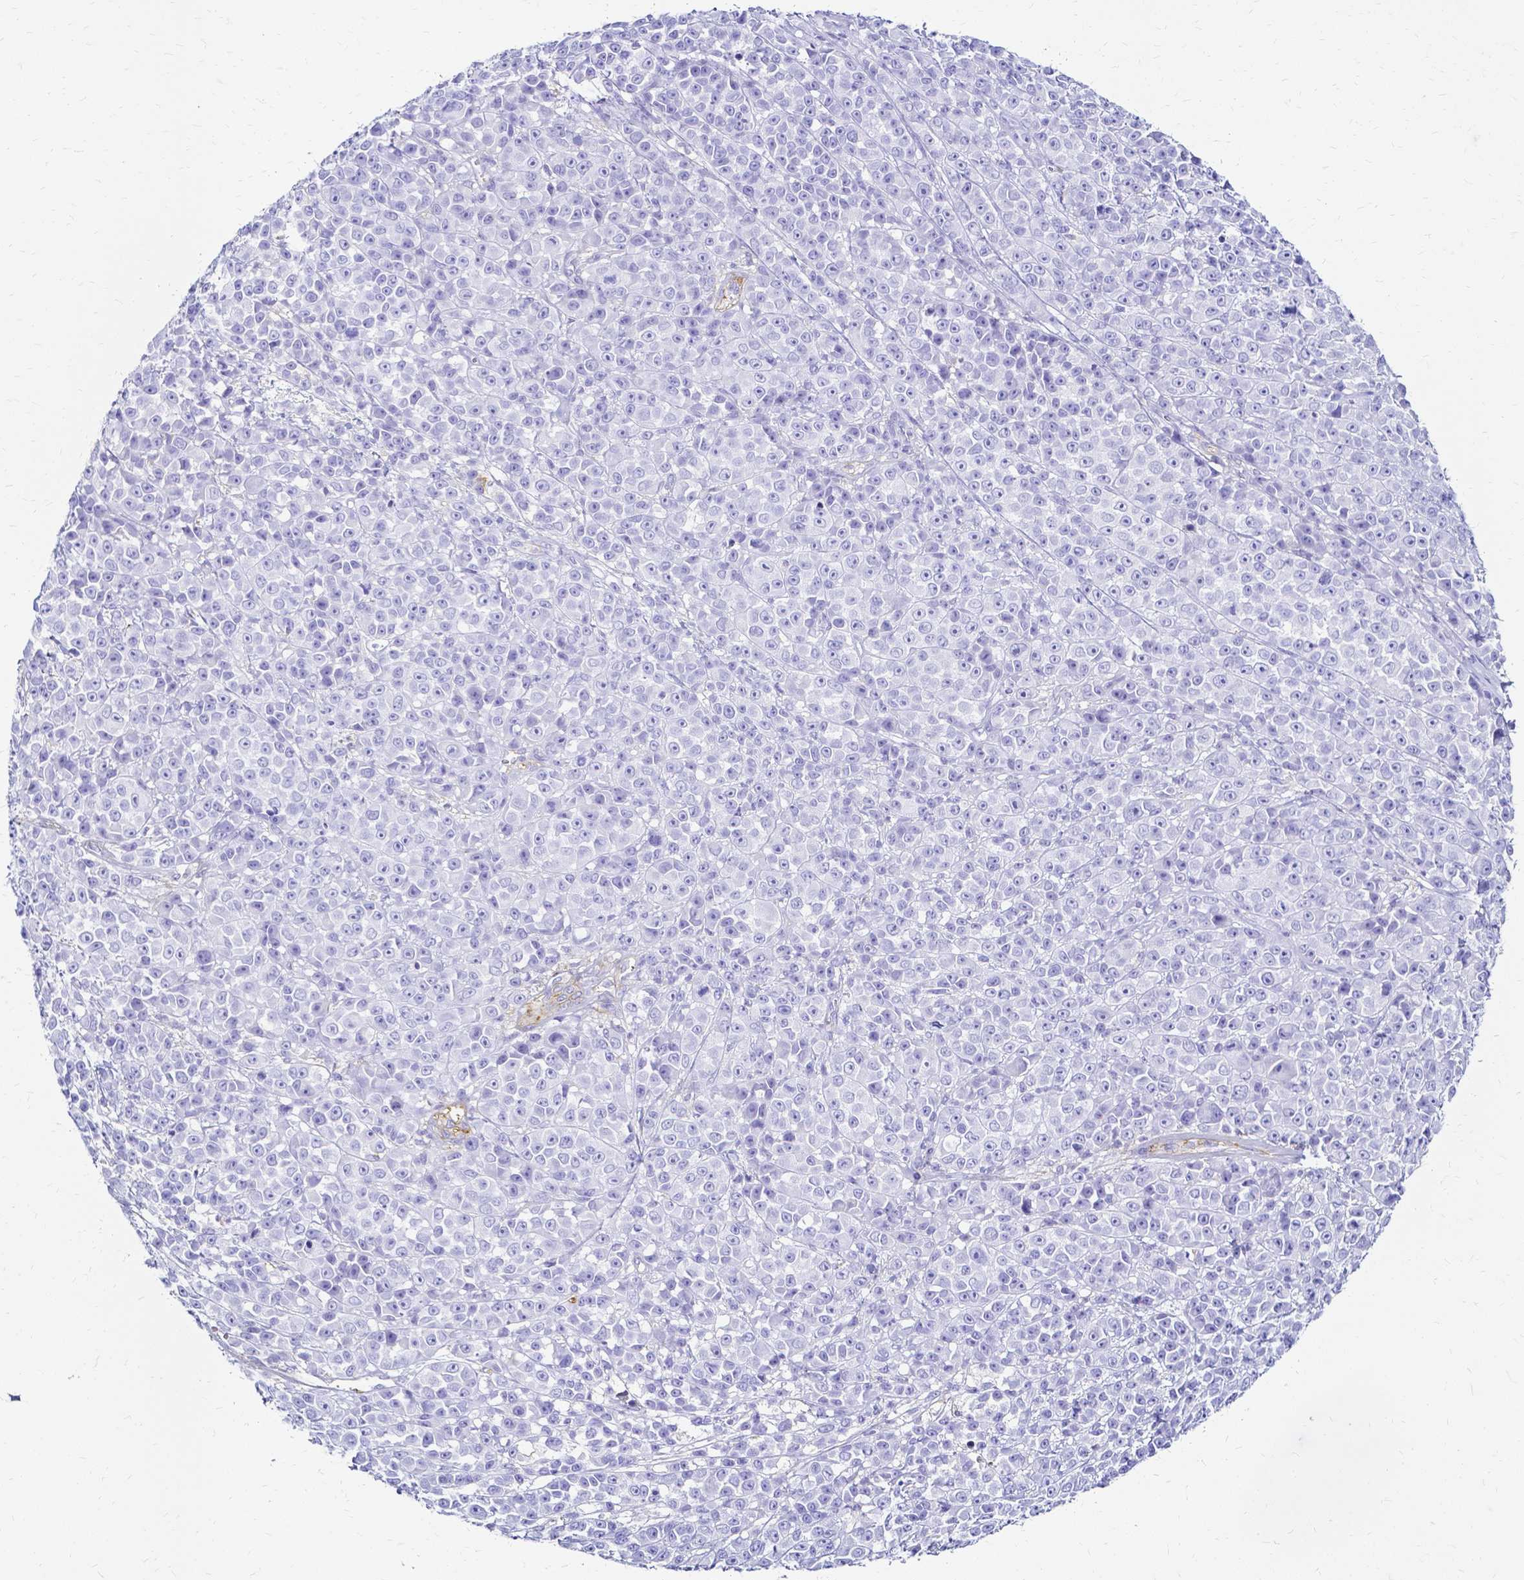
{"staining": {"intensity": "negative", "quantity": "none", "location": "none"}, "tissue": "melanoma", "cell_type": "Tumor cells", "image_type": "cancer", "snomed": [{"axis": "morphology", "description": "Malignant melanoma, NOS"}, {"axis": "topography", "description": "Skin"}, {"axis": "topography", "description": "Skin of back"}], "caption": "Tumor cells are negative for brown protein staining in melanoma.", "gene": "HSPA12A", "patient": {"sex": "male", "age": 91}}